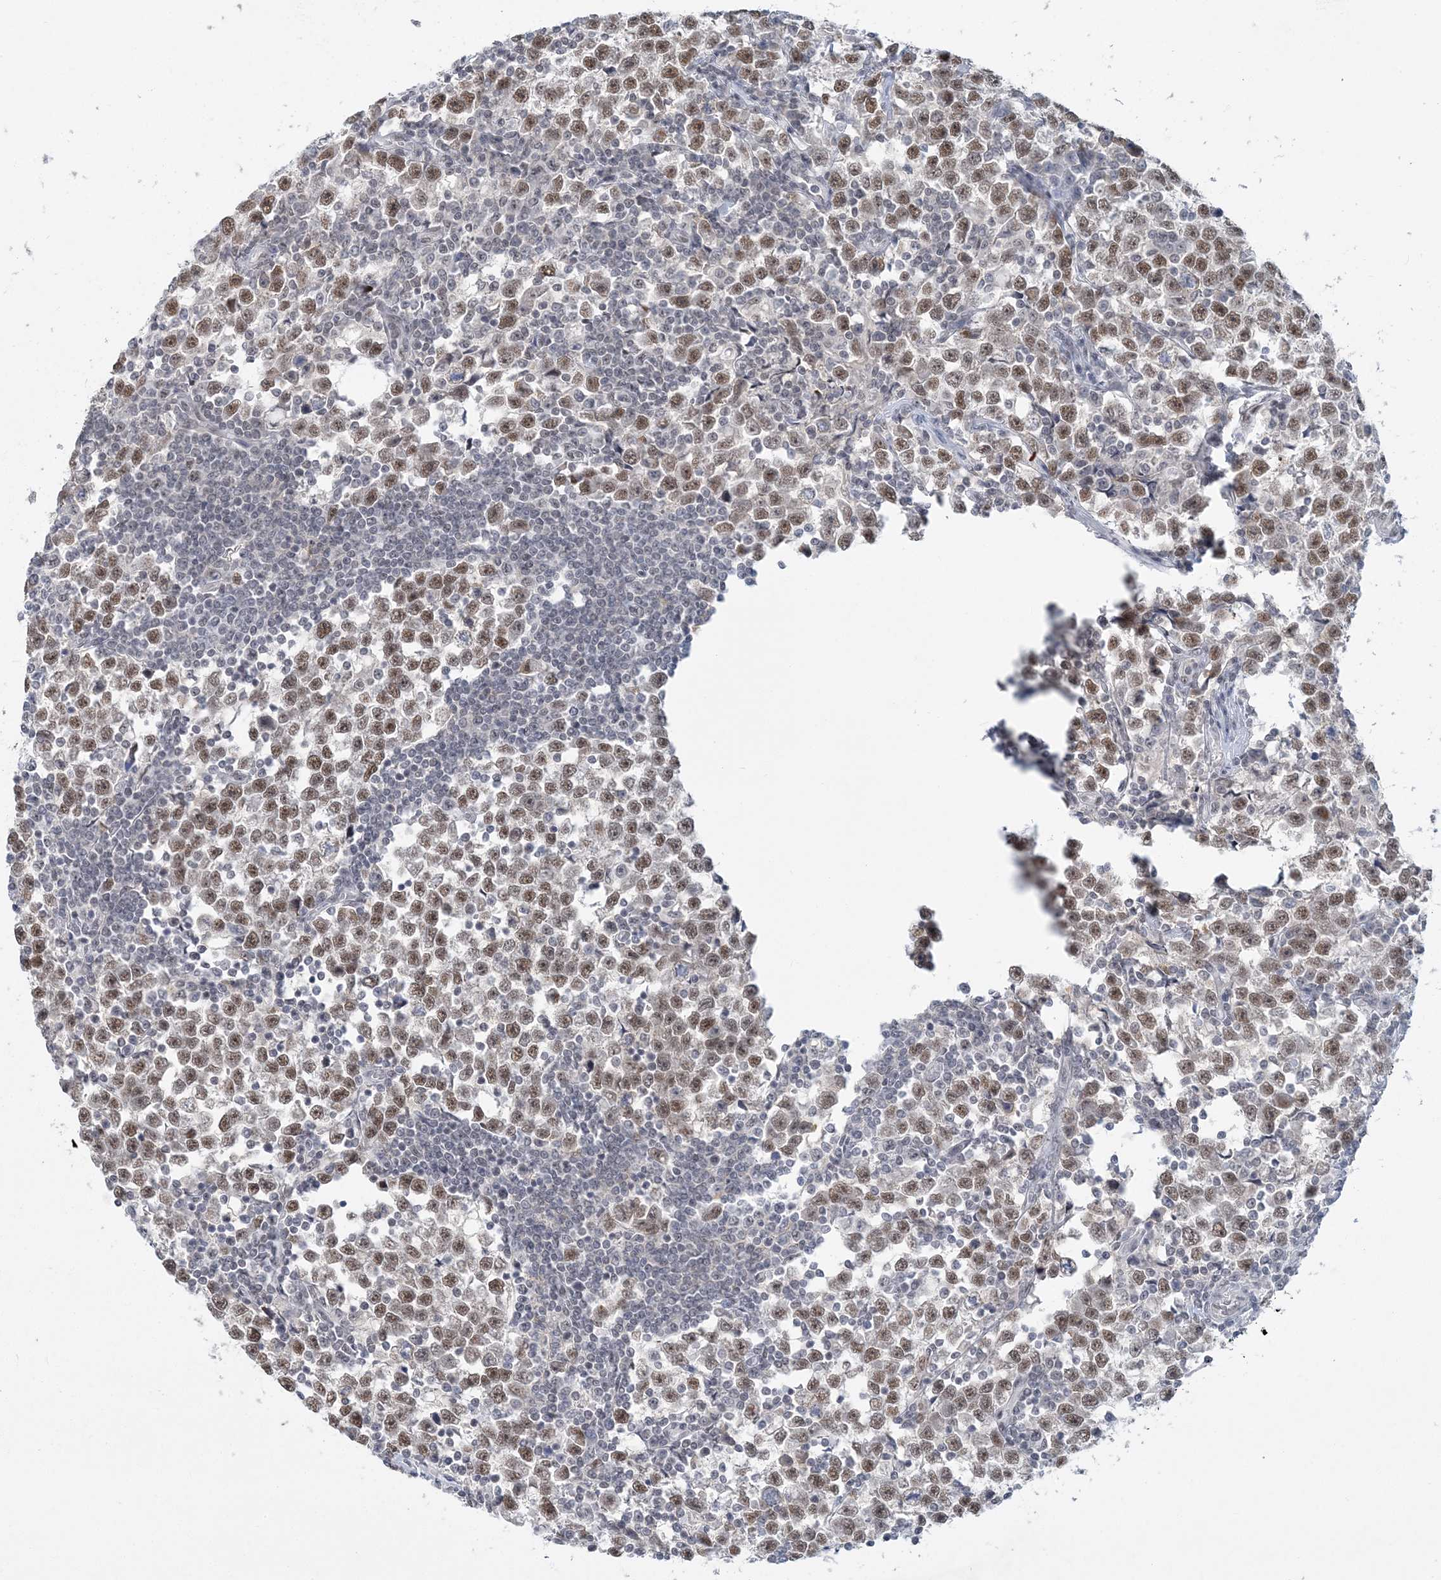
{"staining": {"intensity": "moderate", "quantity": ">75%", "location": "nuclear"}, "tissue": "testis cancer", "cell_type": "Tumor cells", "image_type": "cancer", "snomed": [{"axis": "morphology", "description": "Normal tissue, NOS"}, {"axis": "morphology", "description": "Seminoma, NOS"}, {"axis": "topography", "description": "Testis"}], "caption": "The image displays a brown stain indicating the presence of a protein in the nuclear of tumor cells in testis cancer. (IHC, brightfield microscopy, high magnification).", "gene": "KMT2D", "patient": {"sex": "male", "age": 43}}